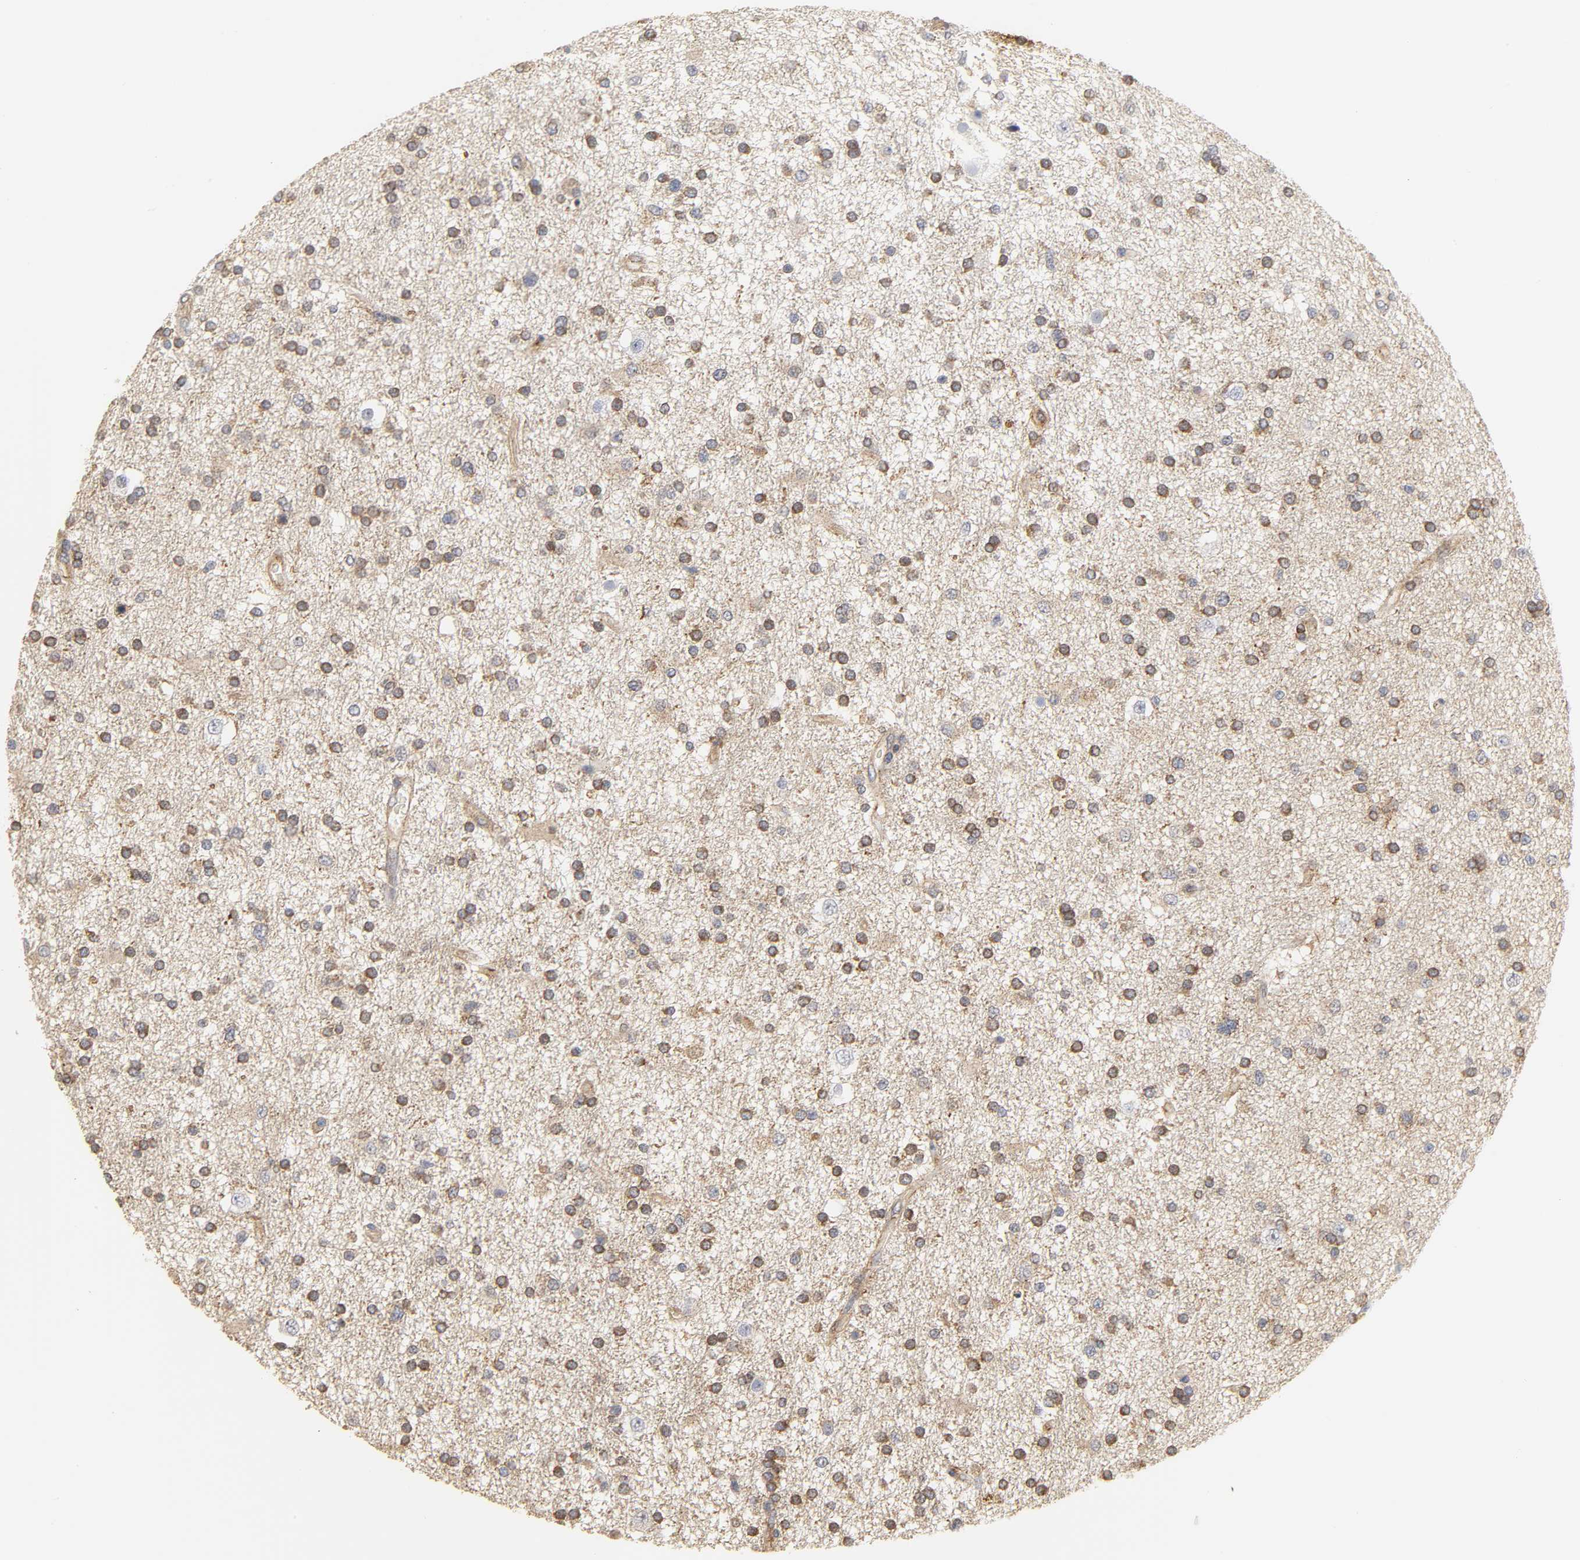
{"staining": {"intensity": "strong", "quantity": ">75%", "location": "cytoplasmic/membranous"}, "tissue": "glioma", "cell_type": "Tumor cells", "image_type": "cancer", "snomed": [{"axis": "morphology", "description": "Glioma, malignant, High grade"}, {"axis": "topography", "description": "Brain"}], "caption": "Protein staining of glioma tissue displays strong cytoplasmic/membranous positivity in approximately >75% of tumor cells.", "gene": "SH3GLB1", "patient": {"sex": "male", "age": 33}}